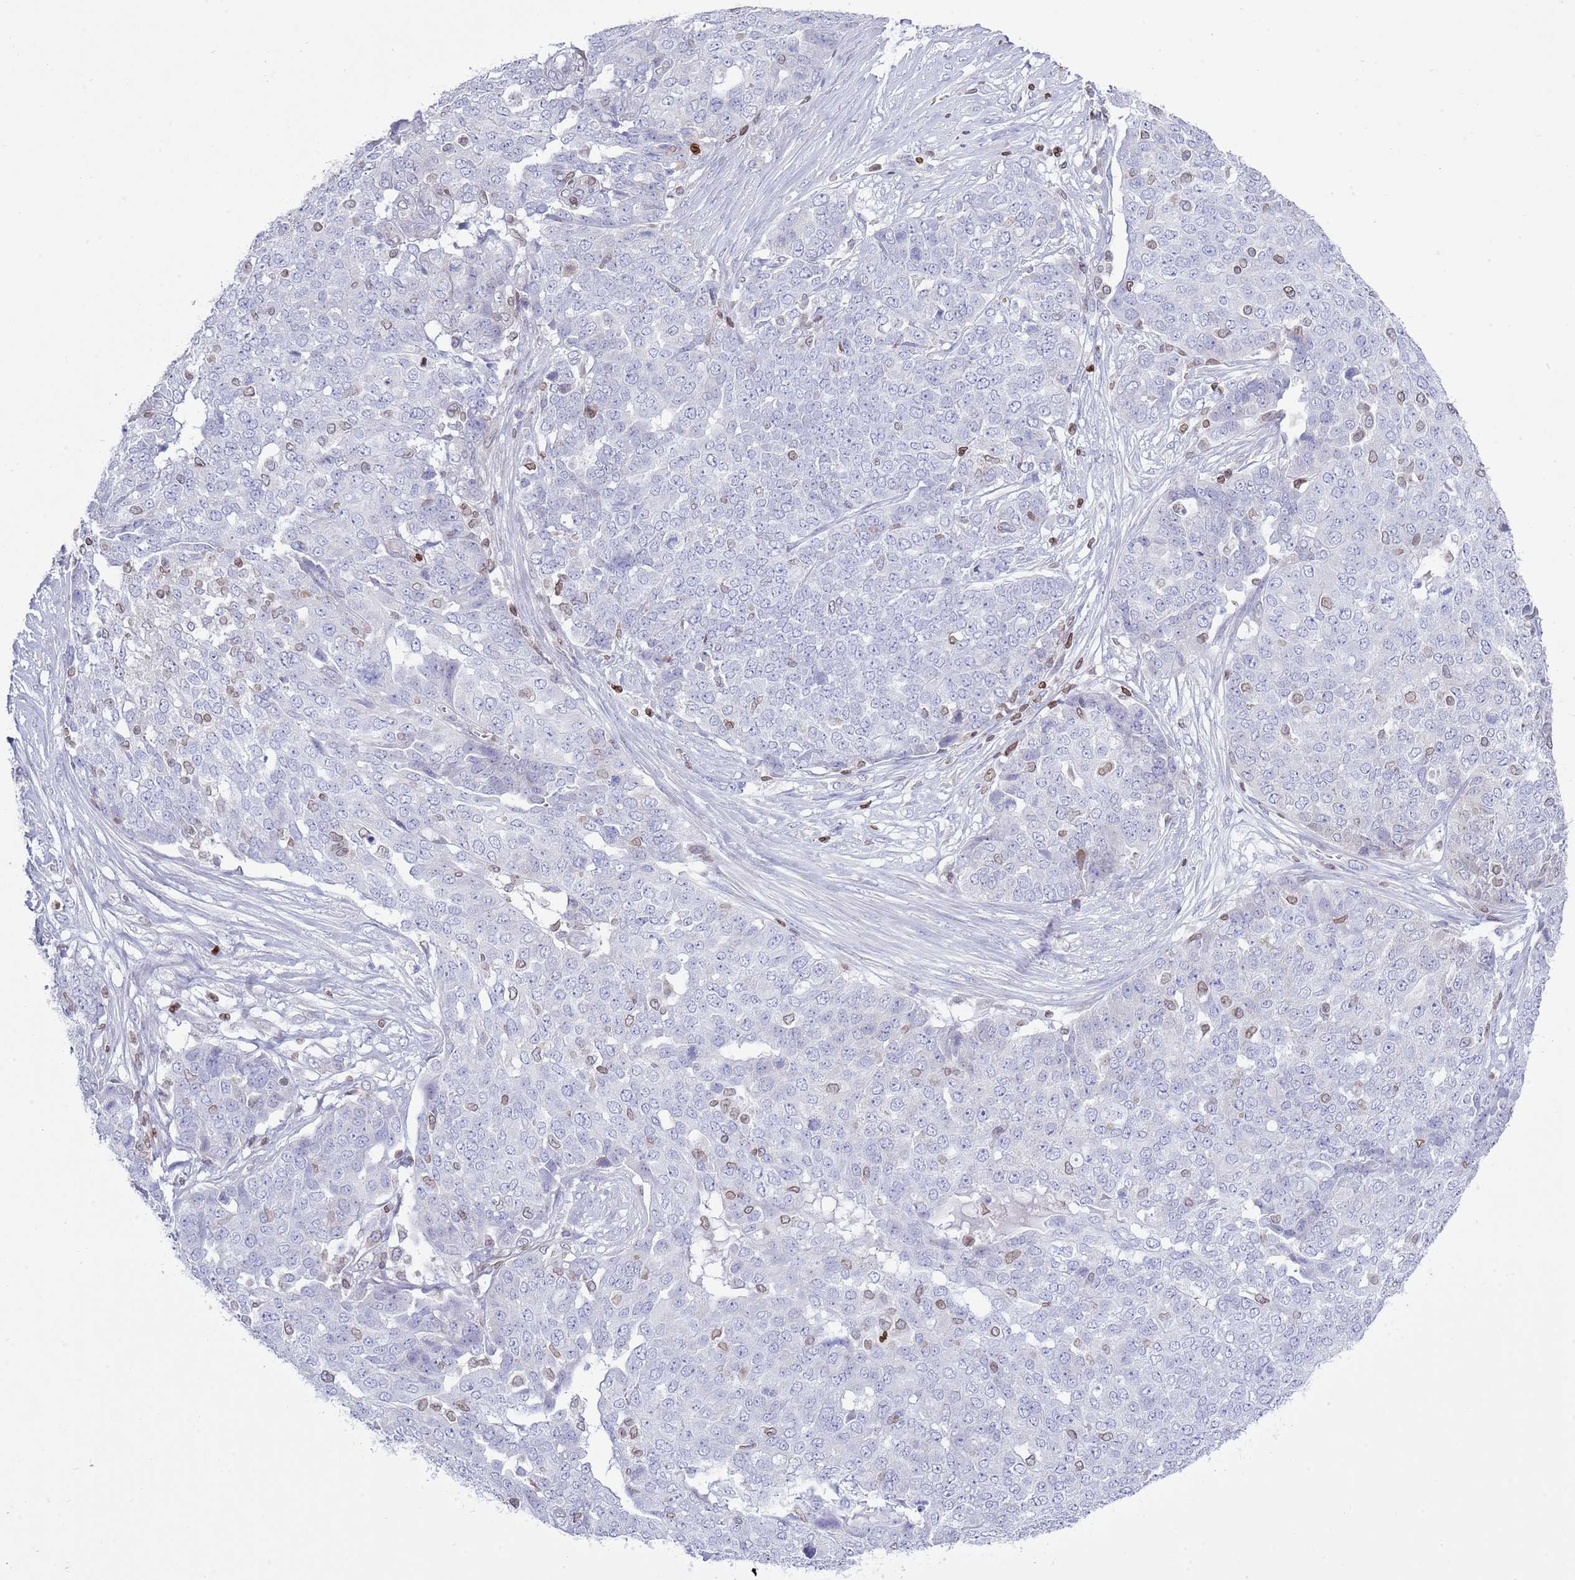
{"staining": {"intensity": "weak", "quantity": "<25%", "location": "cytoplasmic/membranous,nuclear"}, "tissue": "ovarian cancer", "cell_type": "Tumor cells", "image_type": "cancer", "snomed": [{"axis": "morphology", "description": "Cystadenocarcinoma, serous, NOS"}, {"axis": "topography", "description": "Soft tissue"}, {"axis": "topography", "description": "Ovary"}], "caption": "This is a image of immunohistochemistry staining of serous cystadenocarcinoma (ovarian), which shows no positivity in tumor cells.", "gene": "LBR", "patient": {"sex": "female", "age": 57}}